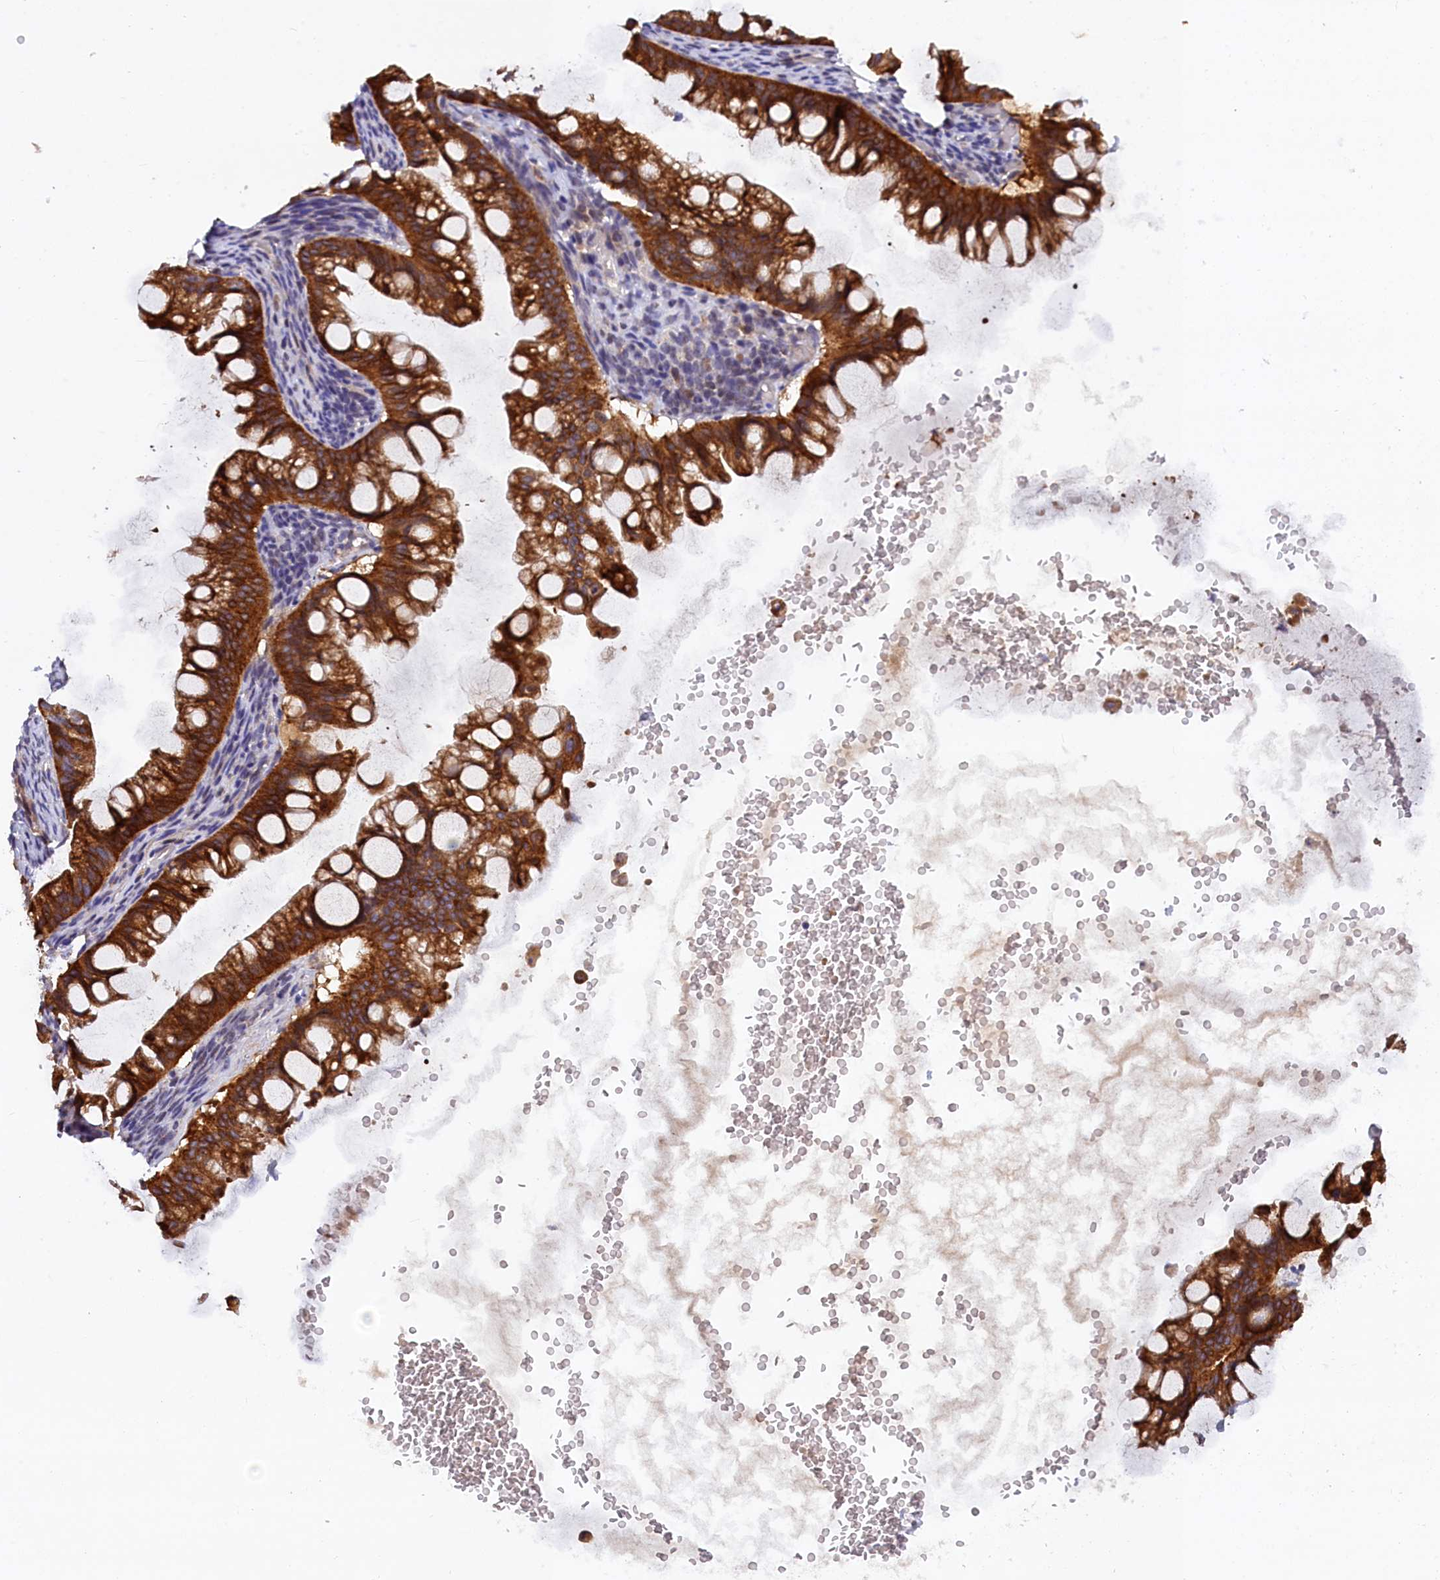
{"staining": {"intensity": "strong", "quantity": ">75%", "location": "cytoplasmic/membranous"}, "tissue": "ovarian cancer", "cell_type": "Tumor cells", "image_type": "cancer", "snomed": [{"axis": "morphology", "description": "Cystadenocarcinoma, mucinous, NOS"}, {"axis": "topography", "description": "Ovary"}], "caption": "Human ovarian cancer stained with a protein marker demonstrates strong staining in tumor cells.", "gene": "NAIP", "patient": {"sex": "female", "age": 73}}